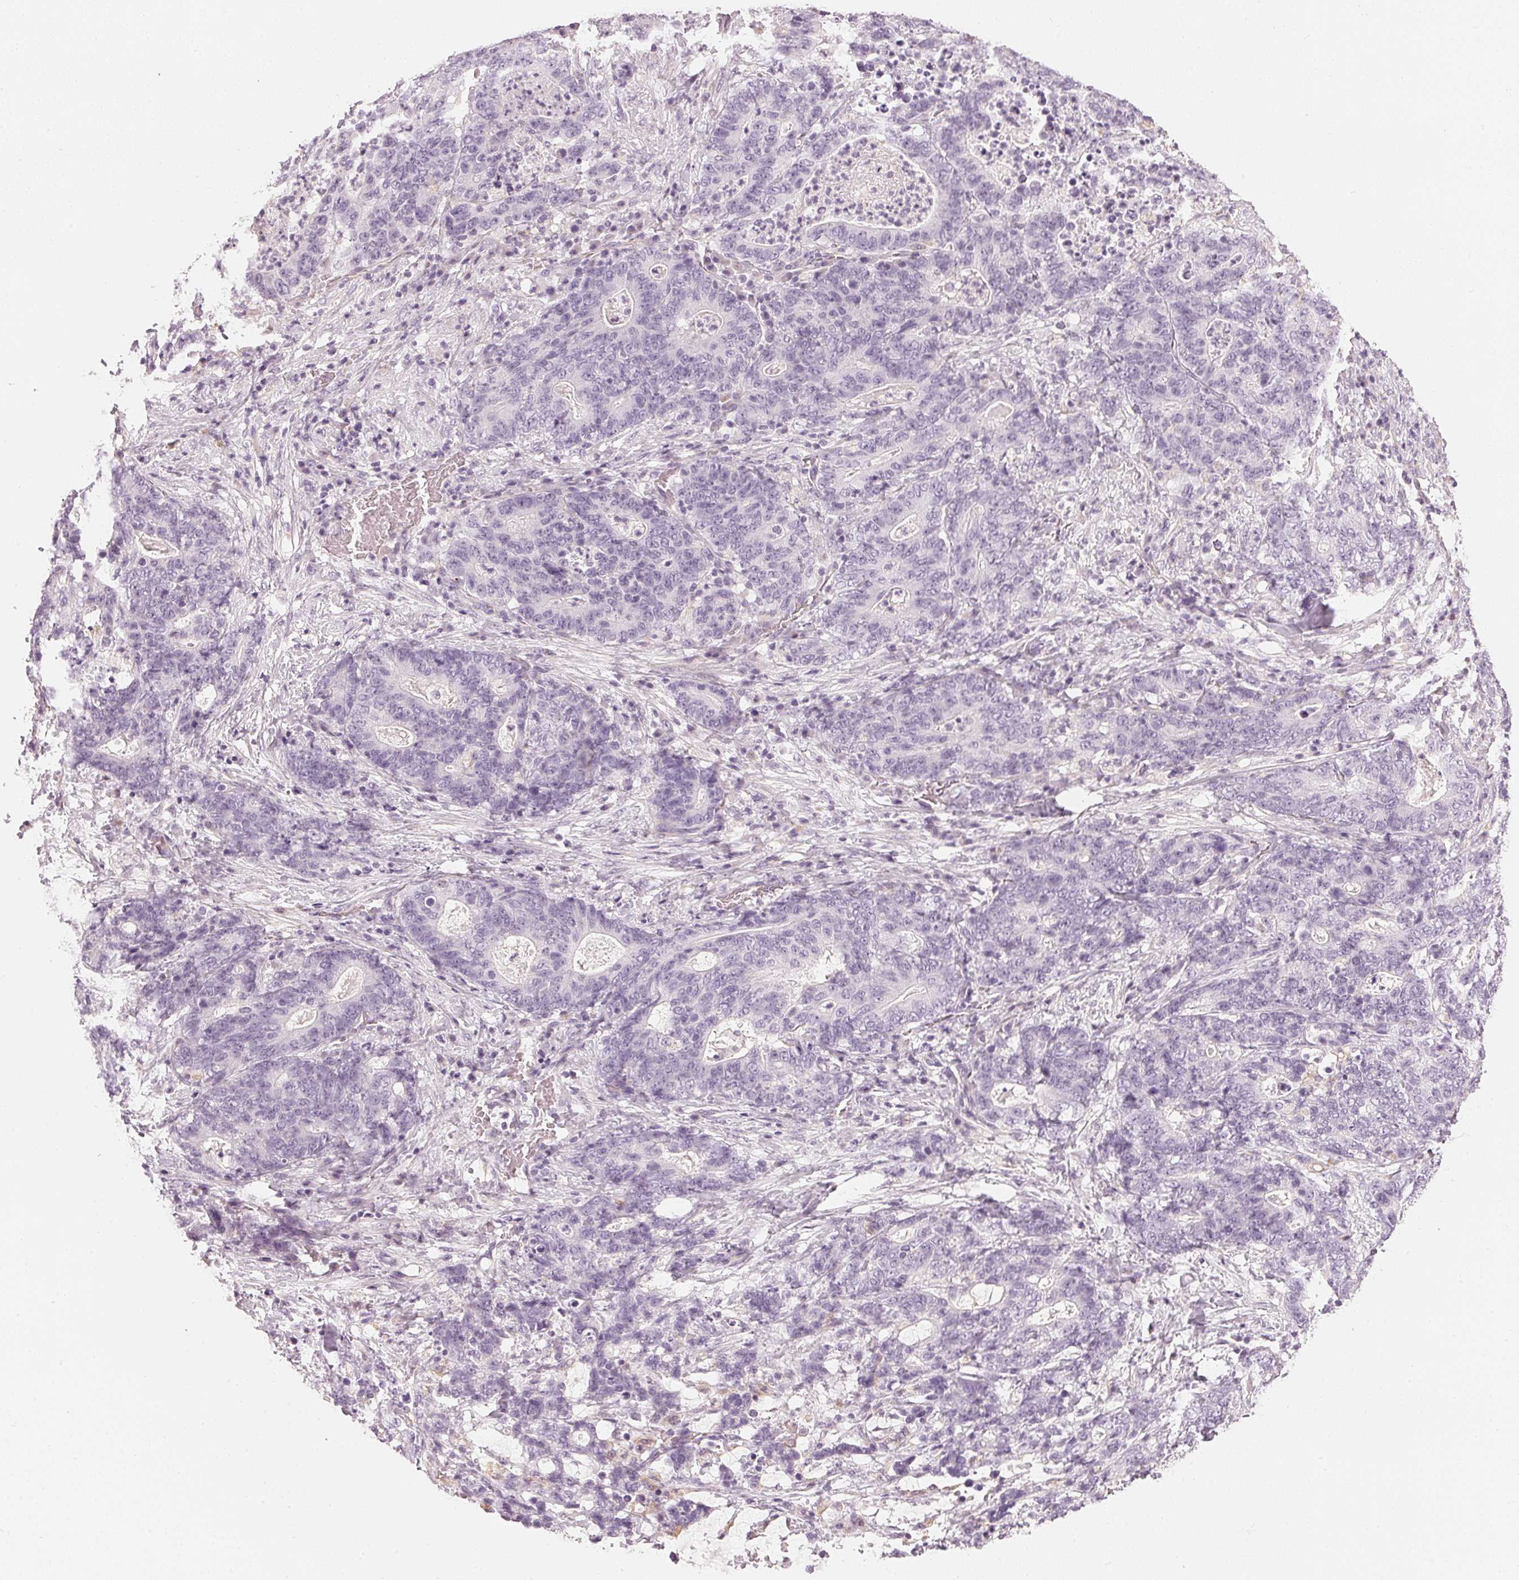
{"staining": {"intensity": "negative", "quantity": "none", "location": "none"}, "tissue": "stomach cancer", "cell_type": "Tumor cells", "image_type": "cancer", "snomed": [{"axis": "morphology", "description": "Normal tissue, NOS"}, {"axis": "morphology", "description": "Adenocarcinoma, NOS"}, {"axis": "topography", "description": "Stomach"}], "caption": "IHC histopathology image of neoplastic tissue: human stomach cancer stained with DAB reveals no significant protein staining in tumor cells.", "gene": "APLP1", "patient": {"sex": "female", "age": 64}}